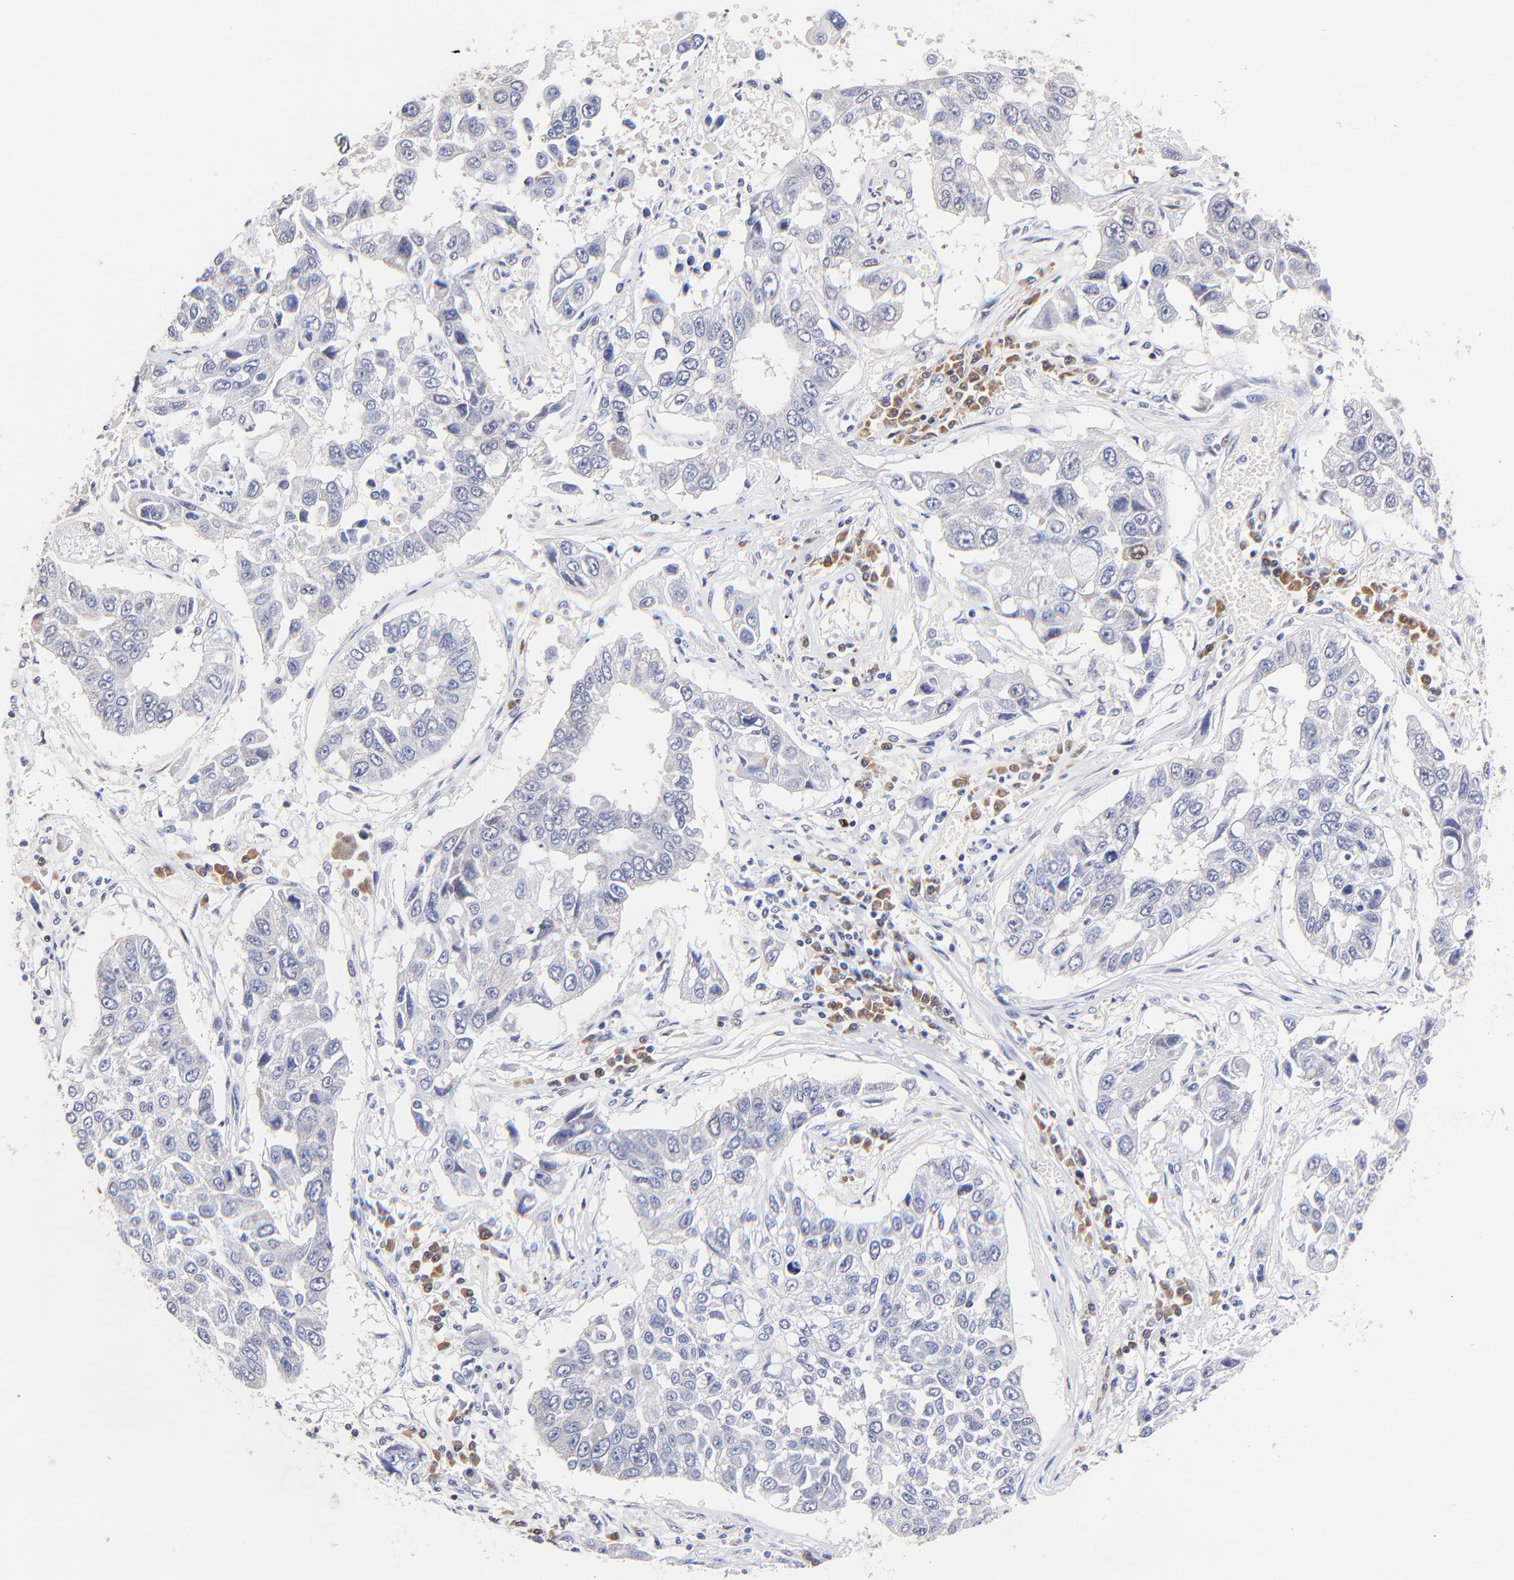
{"staining": {"intensity": "negative", "quantity": "none", "location": "none"}, "tissue": "lung cancer", "cell_type": "Tumor cells", "image_type": "cancer", "snomed": [{"axis": "morphology", "description": "Squamous cell carcinoma, NOS"}, {"axis": "topography", "description": "Lung"}], "caption": "IHC image of lung cancer stained for a protein (brown), which reveals no expression in tumor cells.", "gene": "ZNF155", "patient": {"sex": "male", "age": 71}}